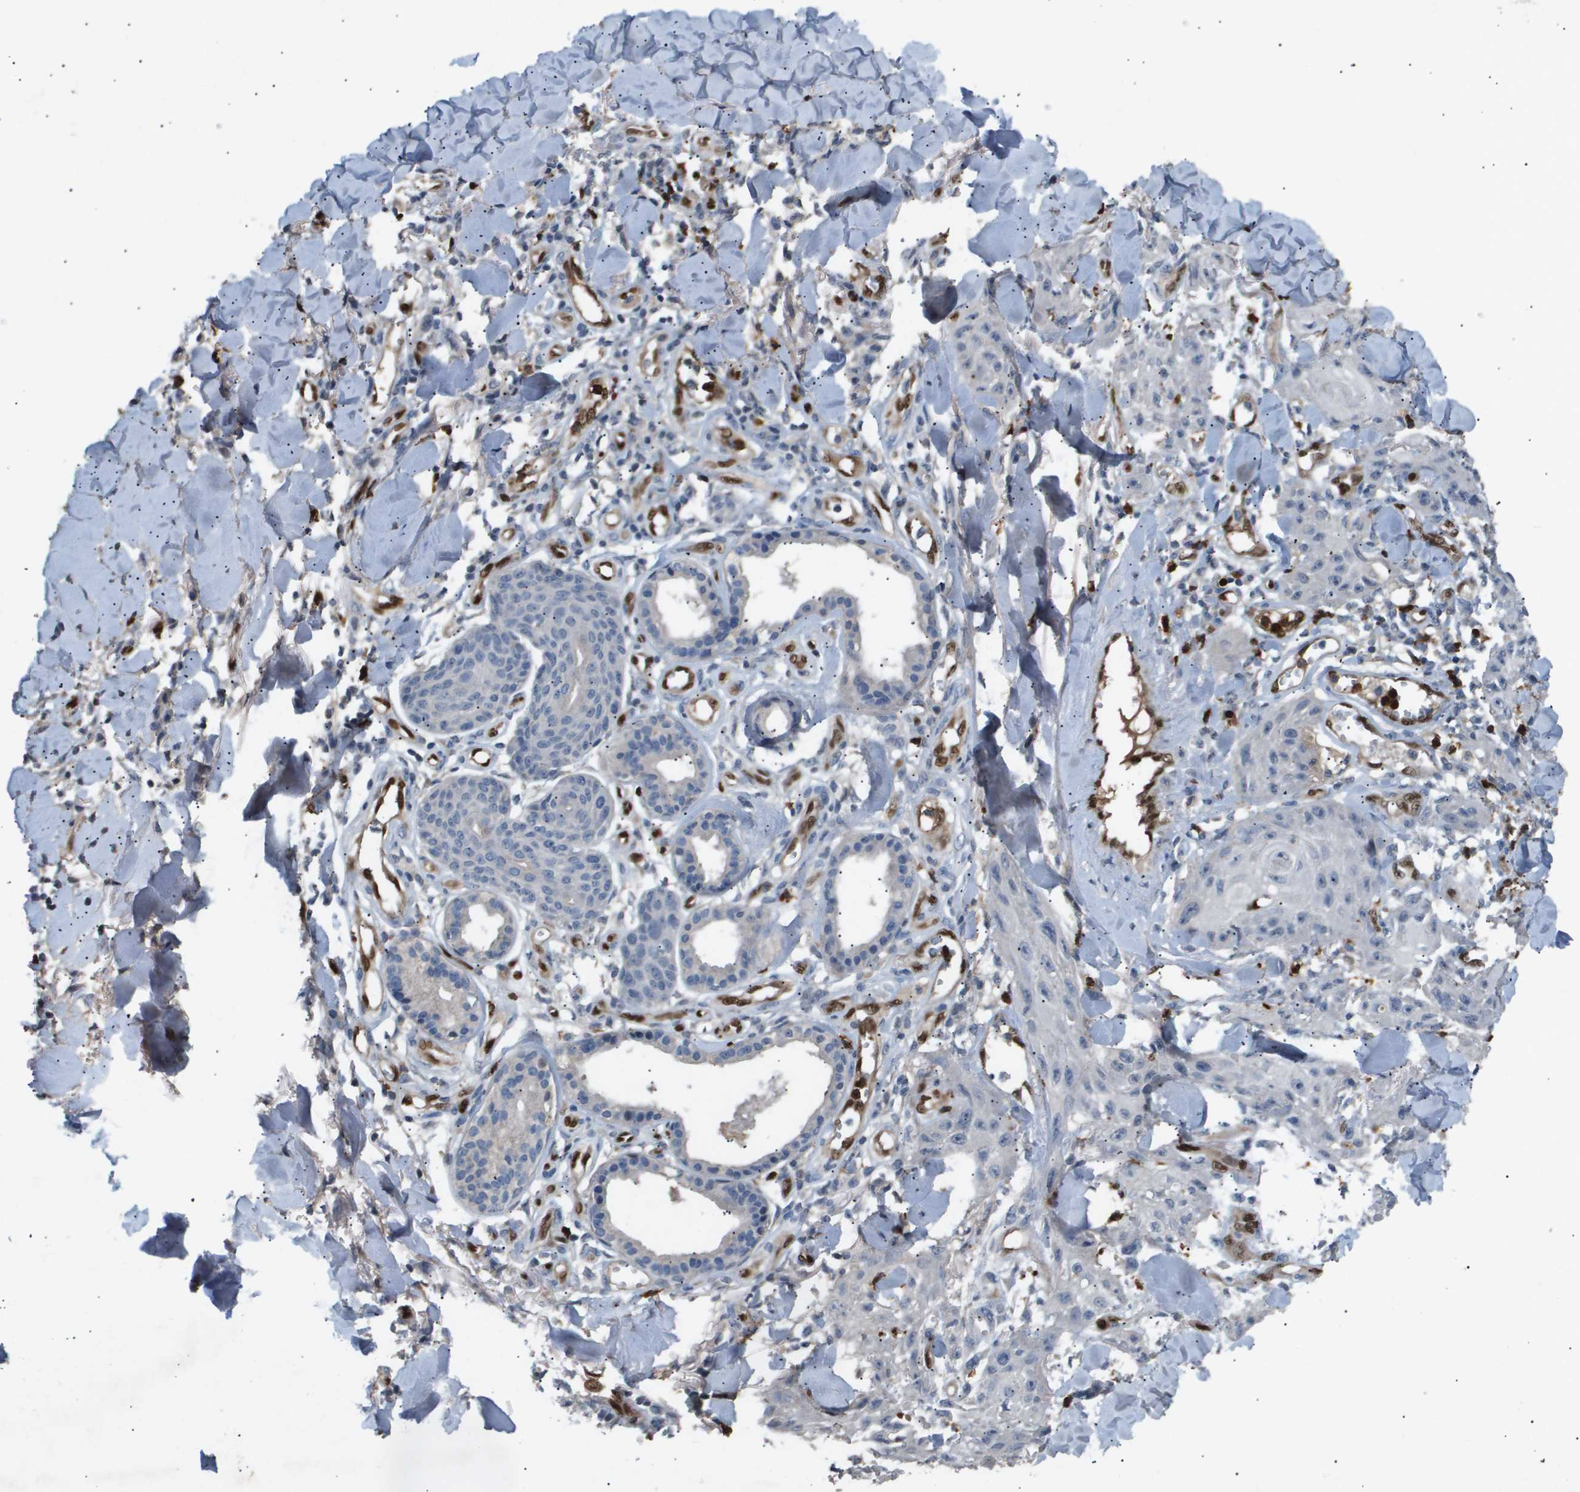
{"staining": {"intensity": "negative", "quantity": "none", "location": "none"}, "tissue": "skin cancer", "cell_type": "Tumor cells", "image_type": "cancer", "snomed": [{"axis": "morphology", "description": "Squamous cell carcinoma, NOS"}, {"axis": "topography", "description": "Skin"}], "caption": "Immunohistochemistry of squamous cell carcinoma (skin) demonstrates no staining in tumor cells.", "gene": "ERG", "patient": {"sex": "male", "age": 74}}